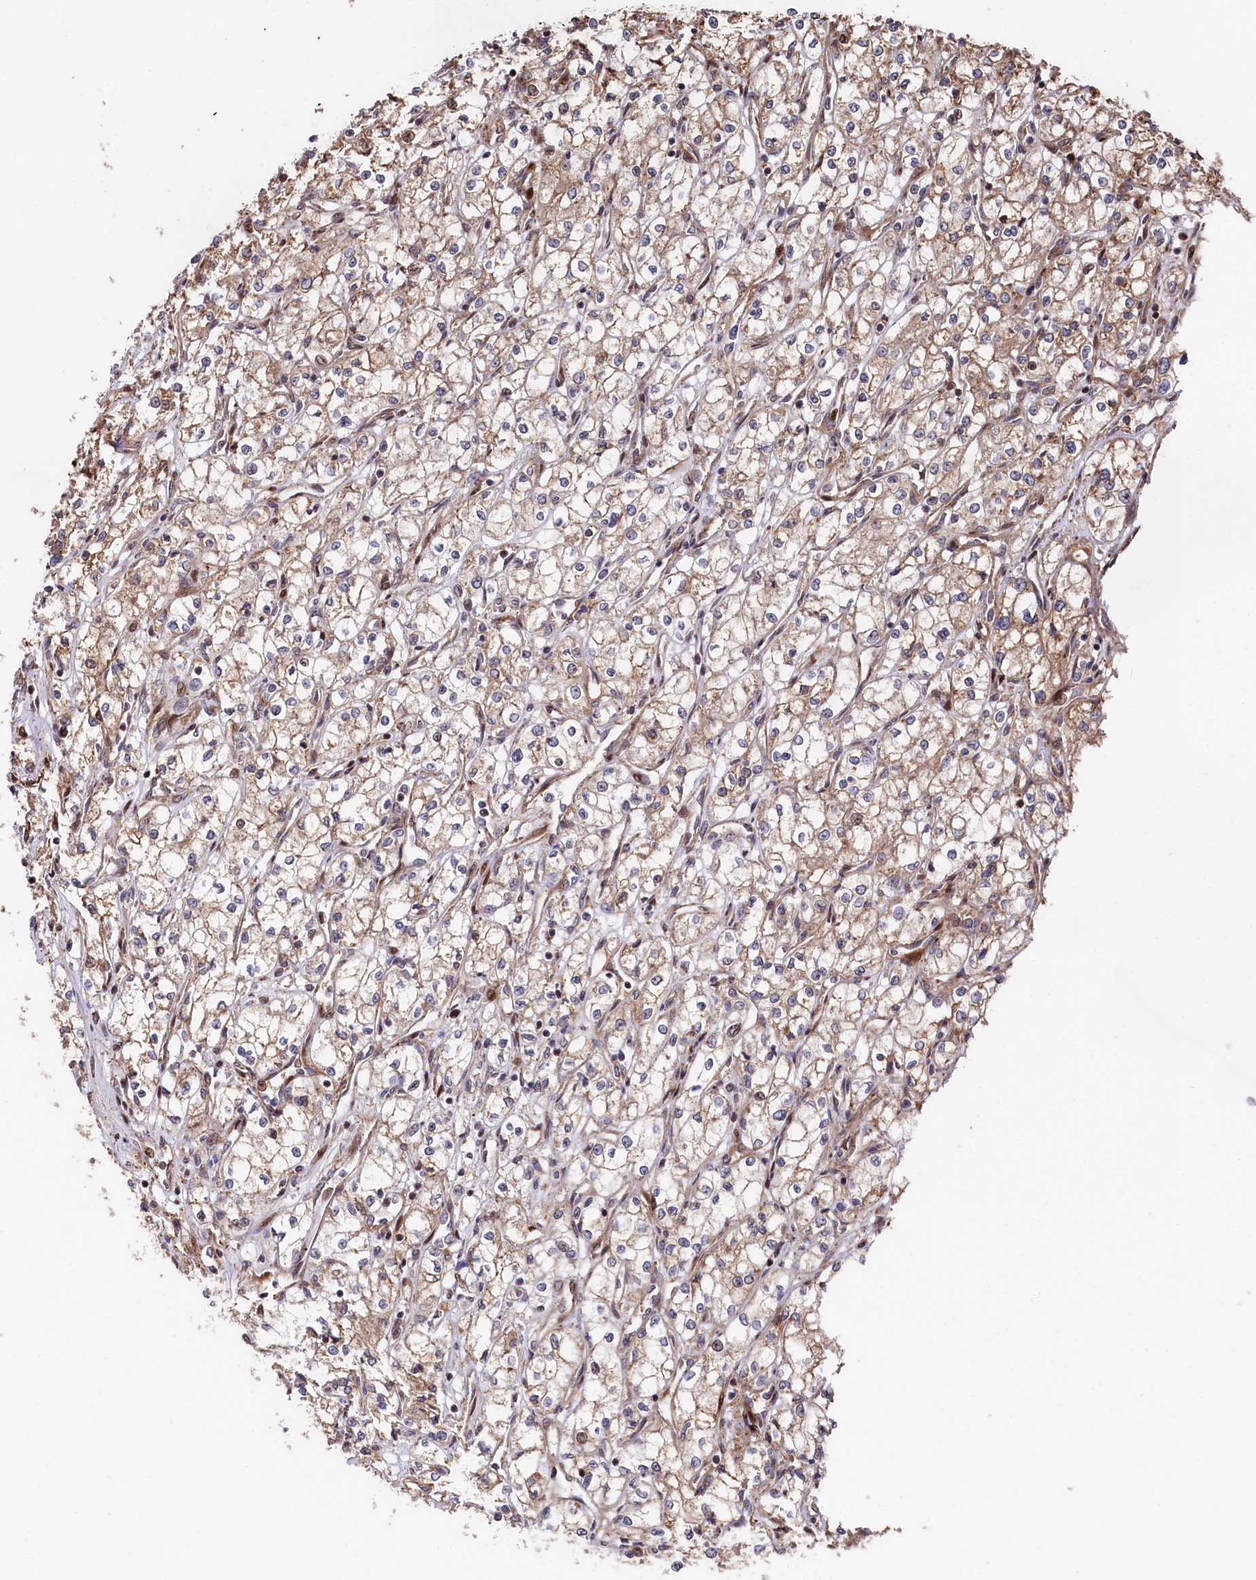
{"staining": {"intensity": "weak", "quantity": "25%-75%", "location": "cytoplasmic/membranous"}, "tissue": "renal cancer", "cell_type": "Tumor cells", "image_type": "cancer", "snomed": [{"axis": "morphology", "description": "Adenocarcinoma, NOS"}, {"axis": "topography", "description": "Kidney"}], "caption": "The histopathology image demonstrates a brown stain indicating the presence of a protein in the cytoplasmic/membranous of tumor cells in renal cancer.", "gene": "TNKS1BP1", "patient": {"sex": "male", "age": 59}}